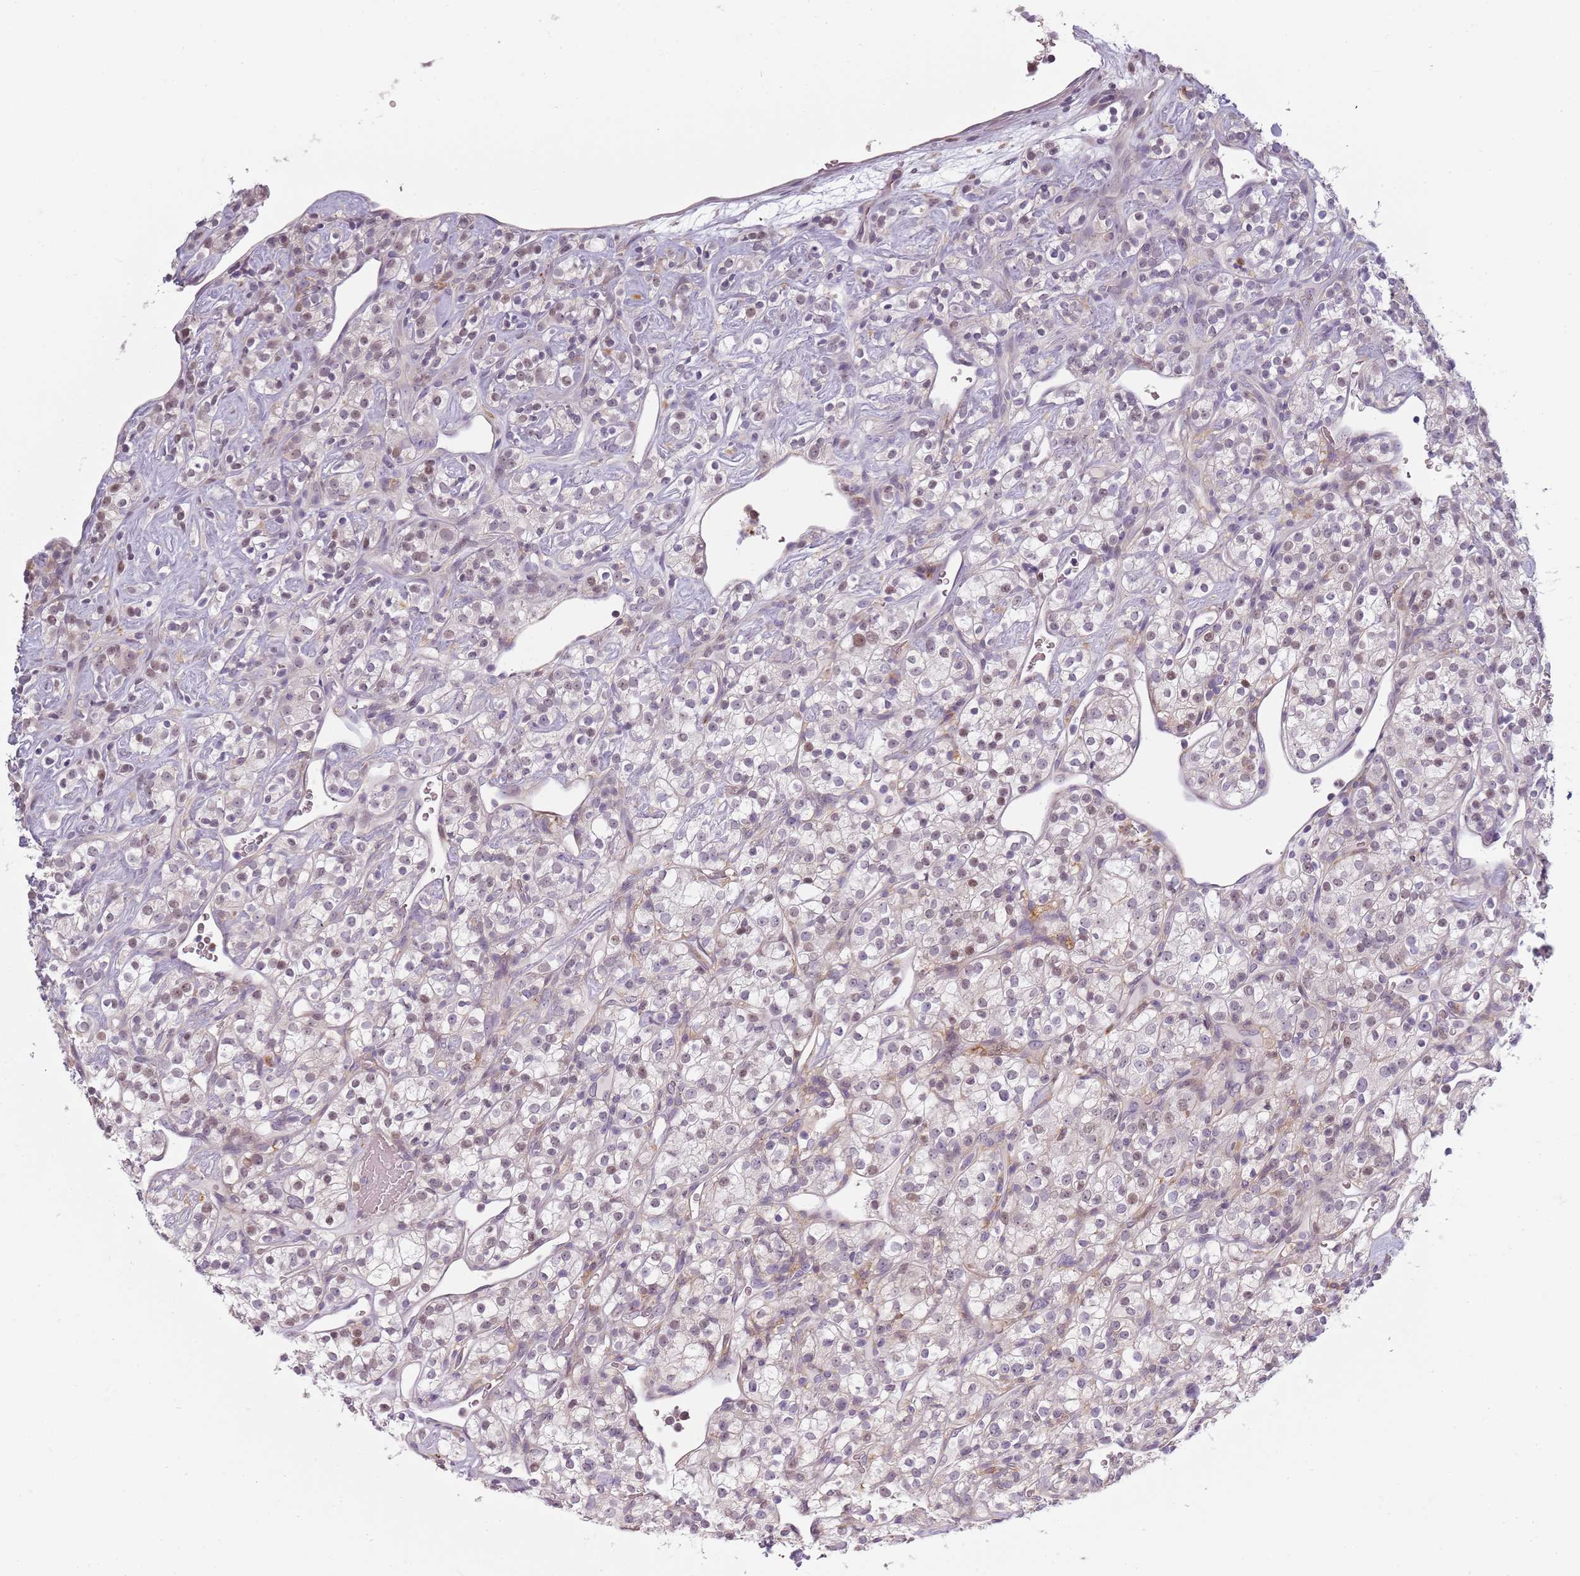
{"staining": {"intensity": "weak", "quantity": "25%-75%", "location": "nuclear"}, "tissue": "renal cancer", "cell_type": "Tumor cells", "image_type": "cancer", "snomed": [{"axis": "morphology", "description": "Adenocarcinoma, NOS"}, {"axis": "topography", "description": "Kidney"}], "caption": "Renal cancer tissue shows weak nuclear expression in approximately 25%-75% of tumor cells, visualized by immunohistochemistry.", "gene": "CC2D2B", "patient": {"sex": "male", "age": 77}}